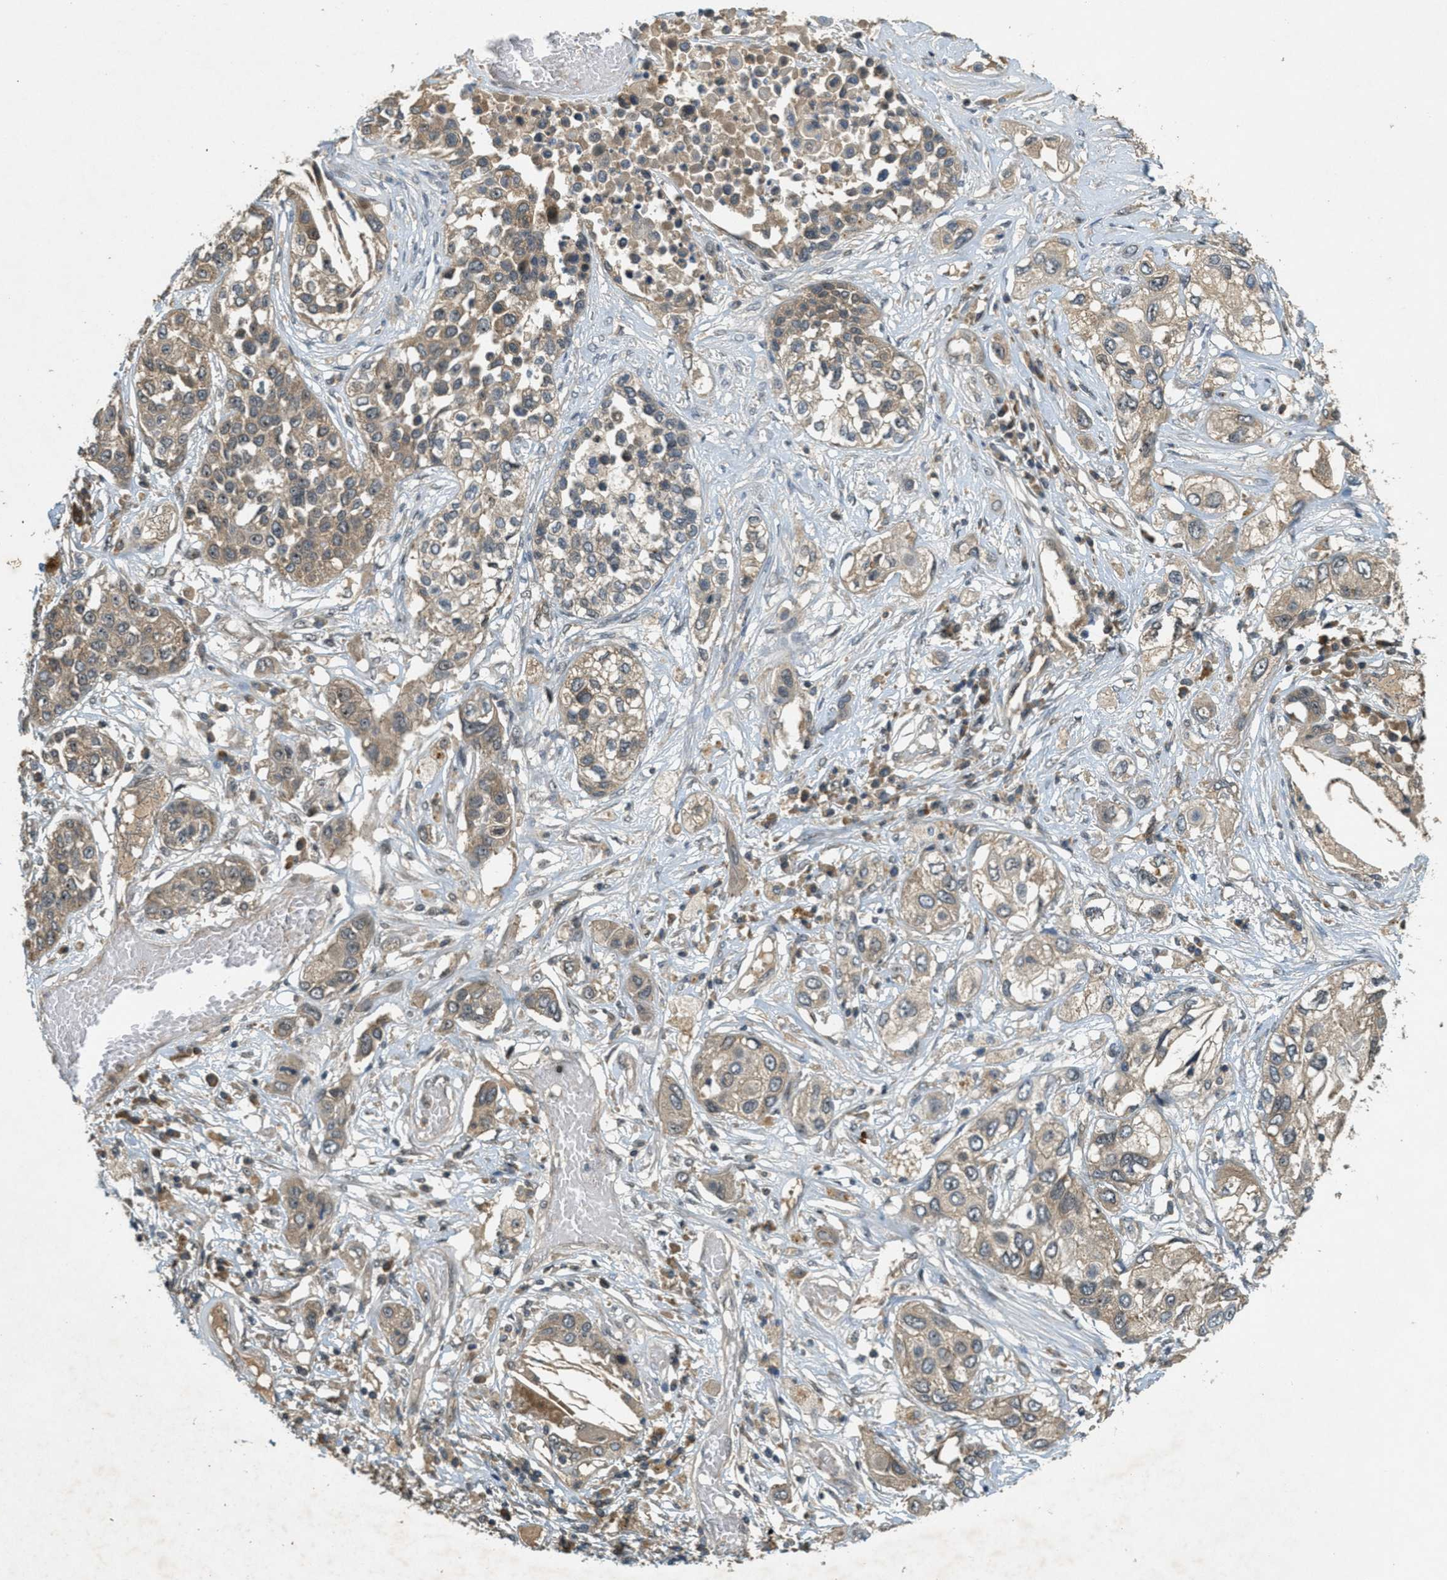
{"staining": {"intensity": "moderate", "quantity": ">75%", "location": "cytoplasmic/membranous"}, "tissue": "lung cancer", "cell_type": "Tumor cells", "image_type": "cancer", "snomed": [{"axis": "morphology", "description": "Squamous cell carcinoma, NOS"}, {"axis": "topography", "description": "Lung"}], "caption": "Protein expression analysis of lung cancer (squamous cell carcinoma) demonstrates moderate cytoplasmic/membranous expression in approximately >75% of tumor cells.", "gene": "STK11", "patient": {"sex": "male", "age": 71}}